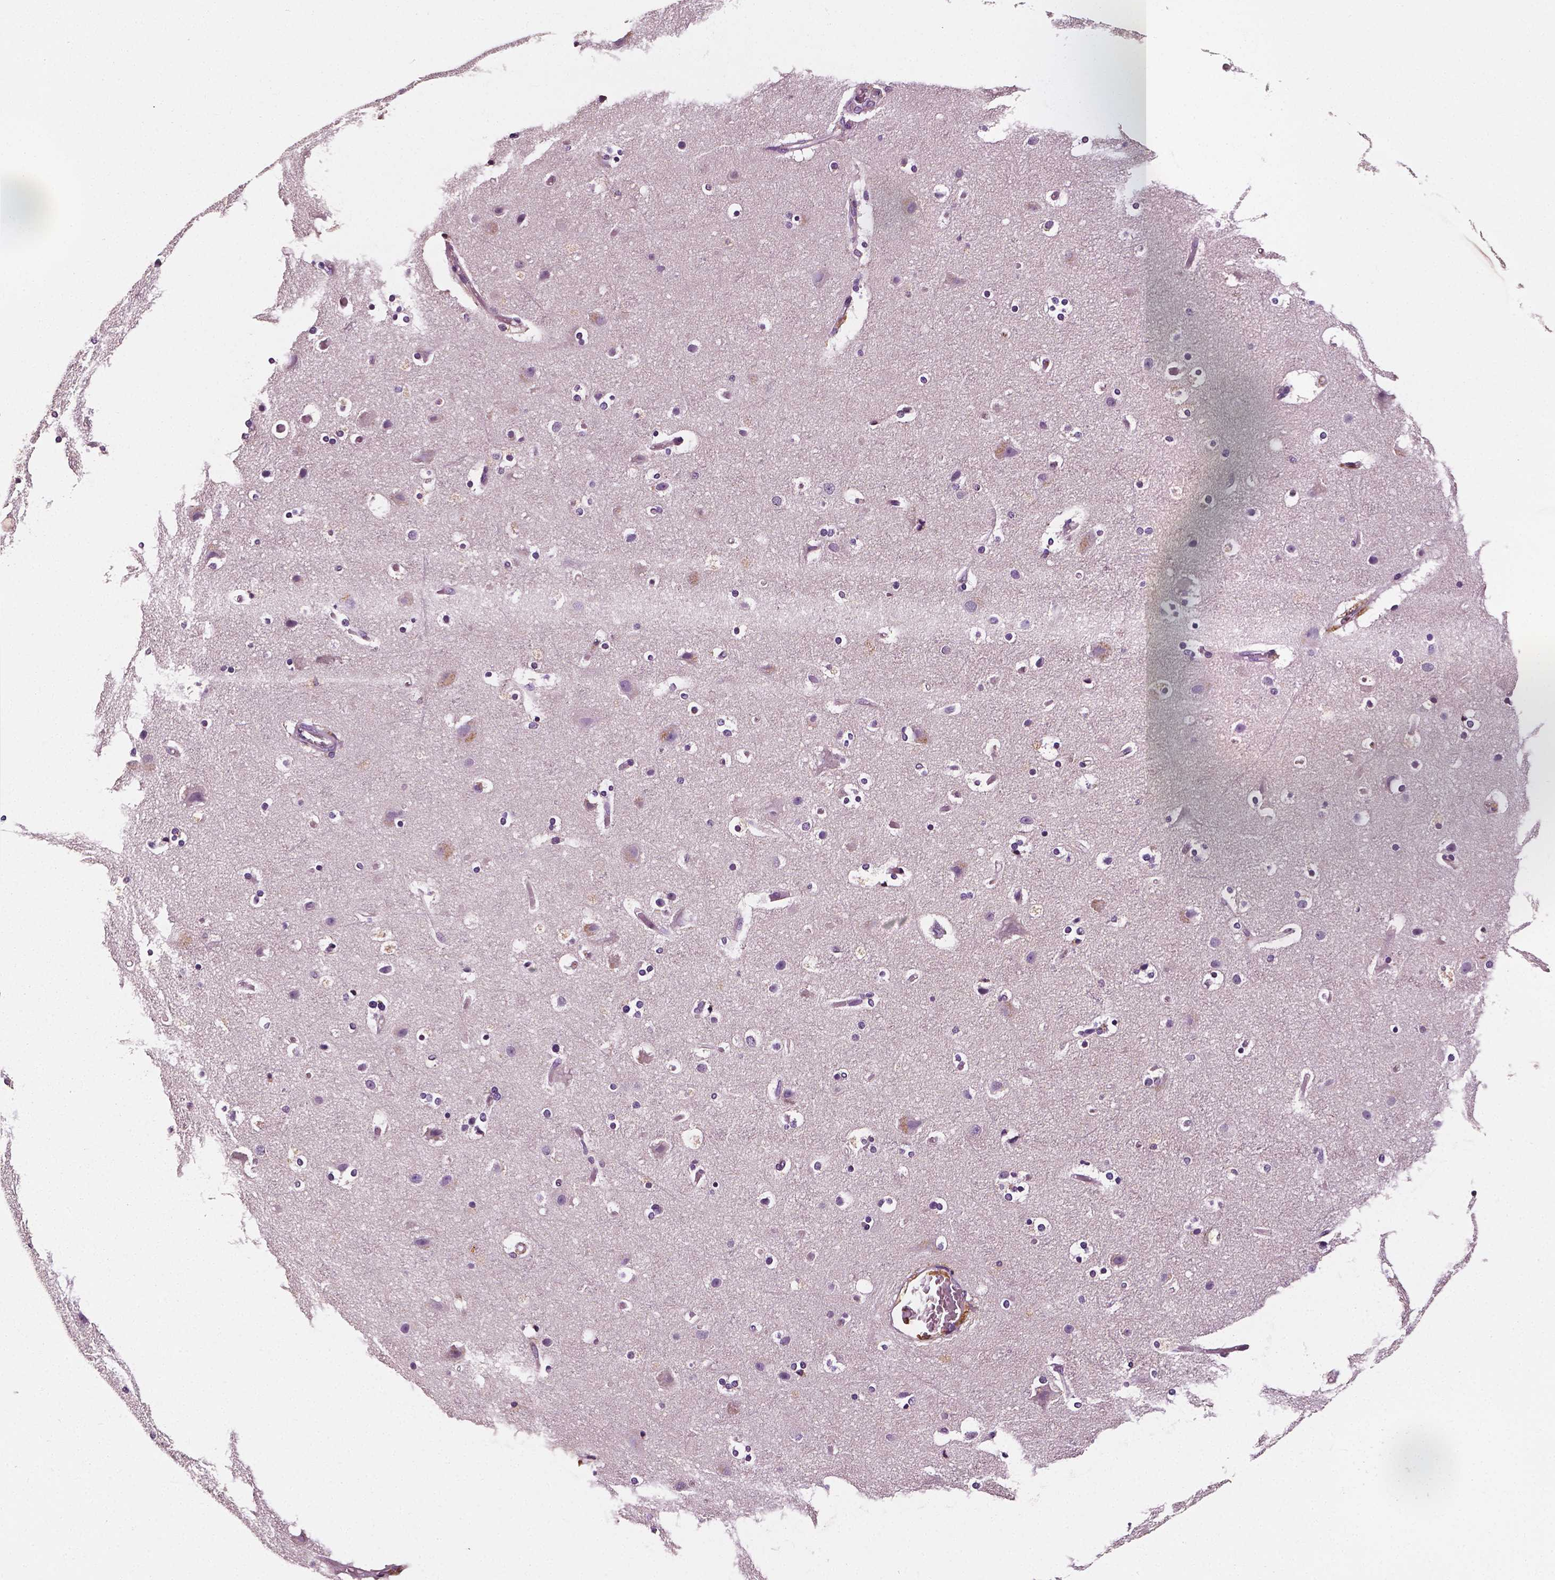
{"staining": {"intensity": "negative", "quantity": "none", "location": "none"}, "tissue": "cerebral cortex", "cell_type": "Endothelial cells", "image_type": "normal", "snomed": [{"axis": "morphology", "description": "Normal tissue, NOS"}, {"axis": "topography", "description": "Cerebral cortex"}], "caption": "Immunohistochemical staining of benign human cerebral cortex demonstrates no significant positivity in endothelial cells.", "gene": "FBLN1", "patient": {"sex": "female", "age": 52}}